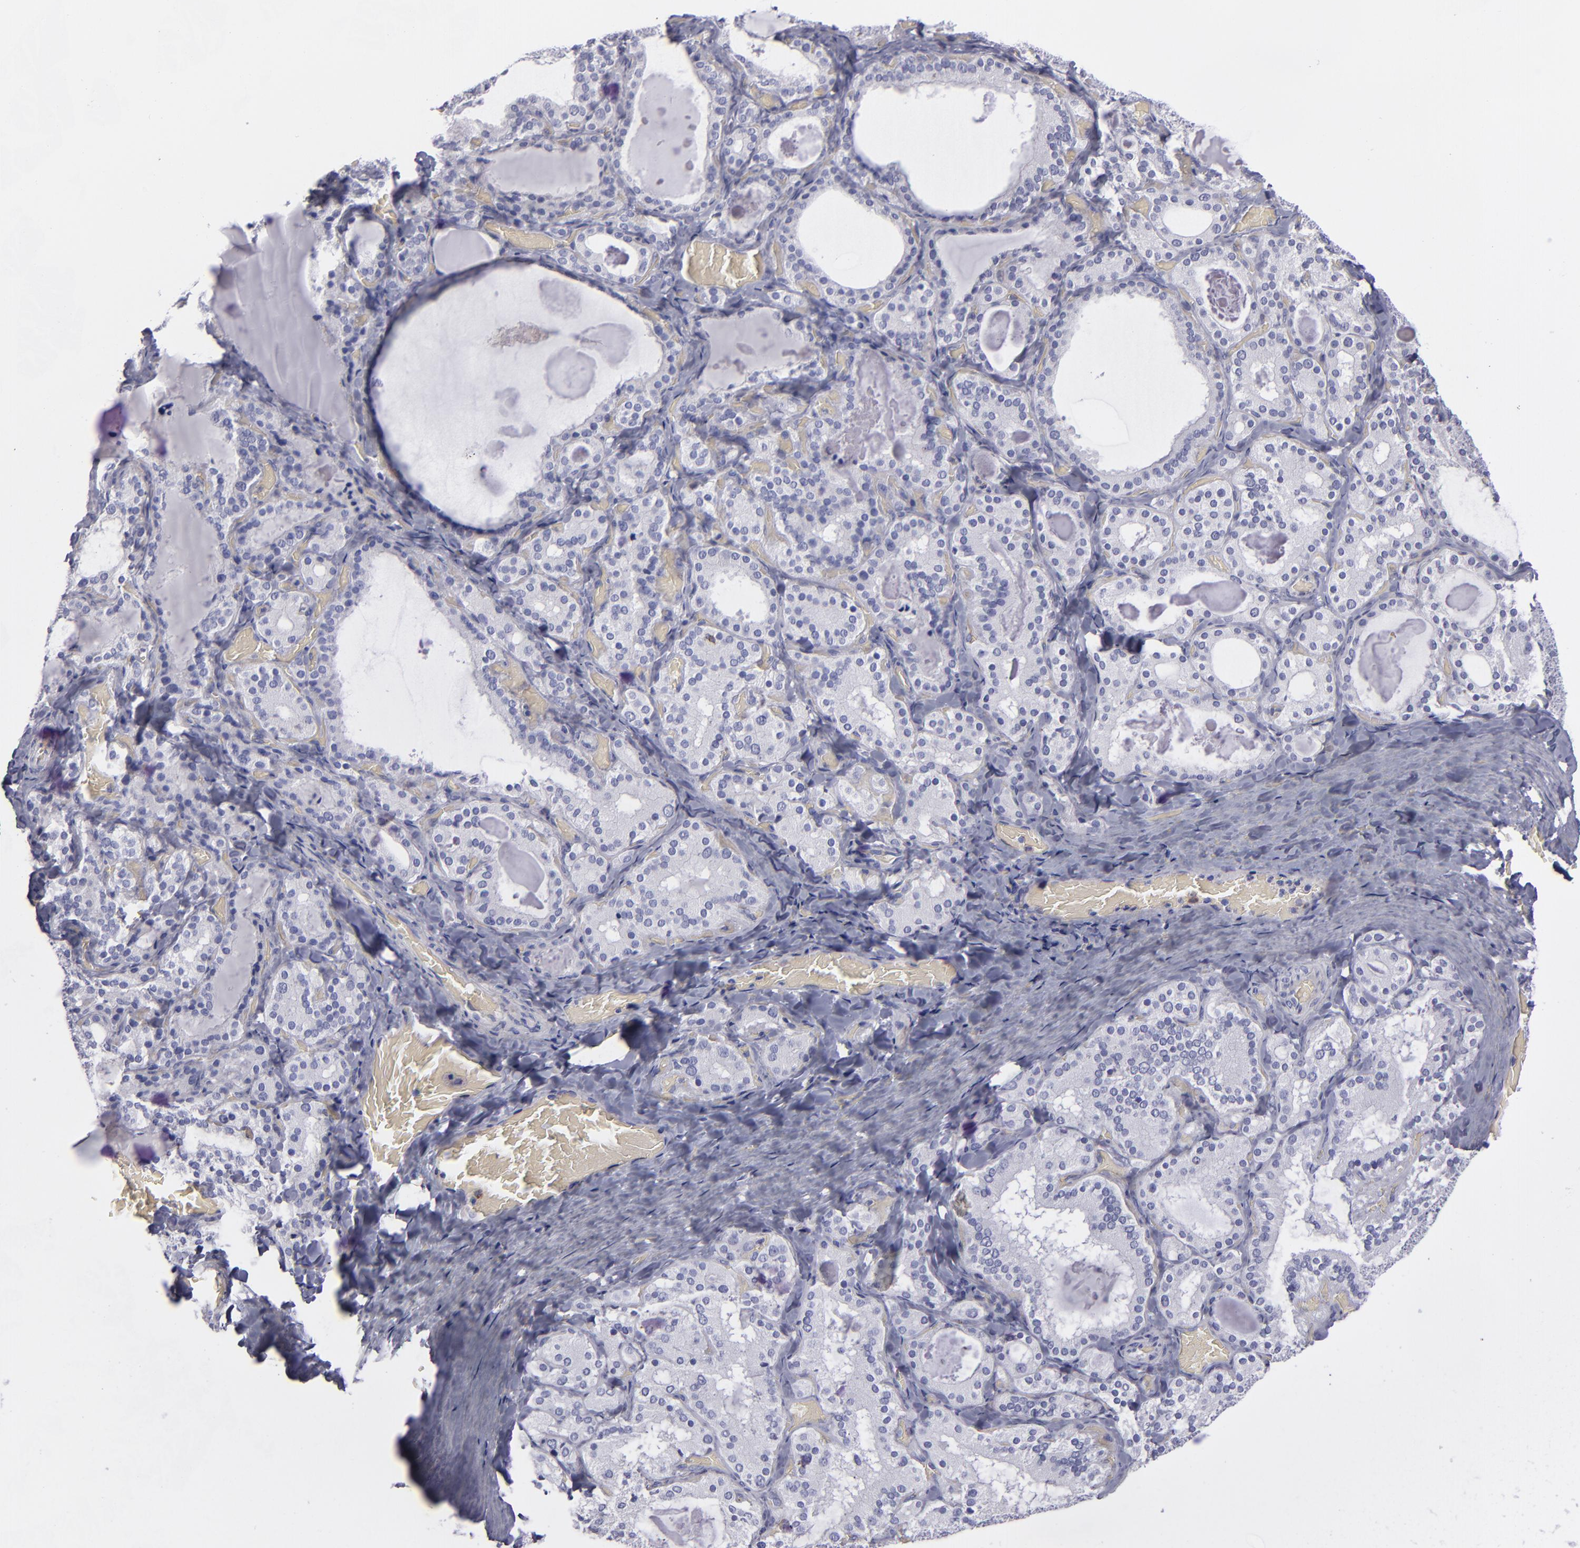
{"staining": {"intensity": "negative", "quantity": "none", "location": "none"}, "tissue": "thyroid gland", "cell_type": "Glandular cells", "image_type": "normal", "snomed": [{"axis": "morphology", "description": "Normal tissue, NOS"}, {"axis": "topography", "description": "Thyroid gland"}], "caption": "Glandular cells are negative for protein expression in normal human thyroid gland. (DAB IHC visualized using brightfield microscopy, high magnification).", "gene": "ANPEP", "patient": {"sex": "female", "age": 33}}